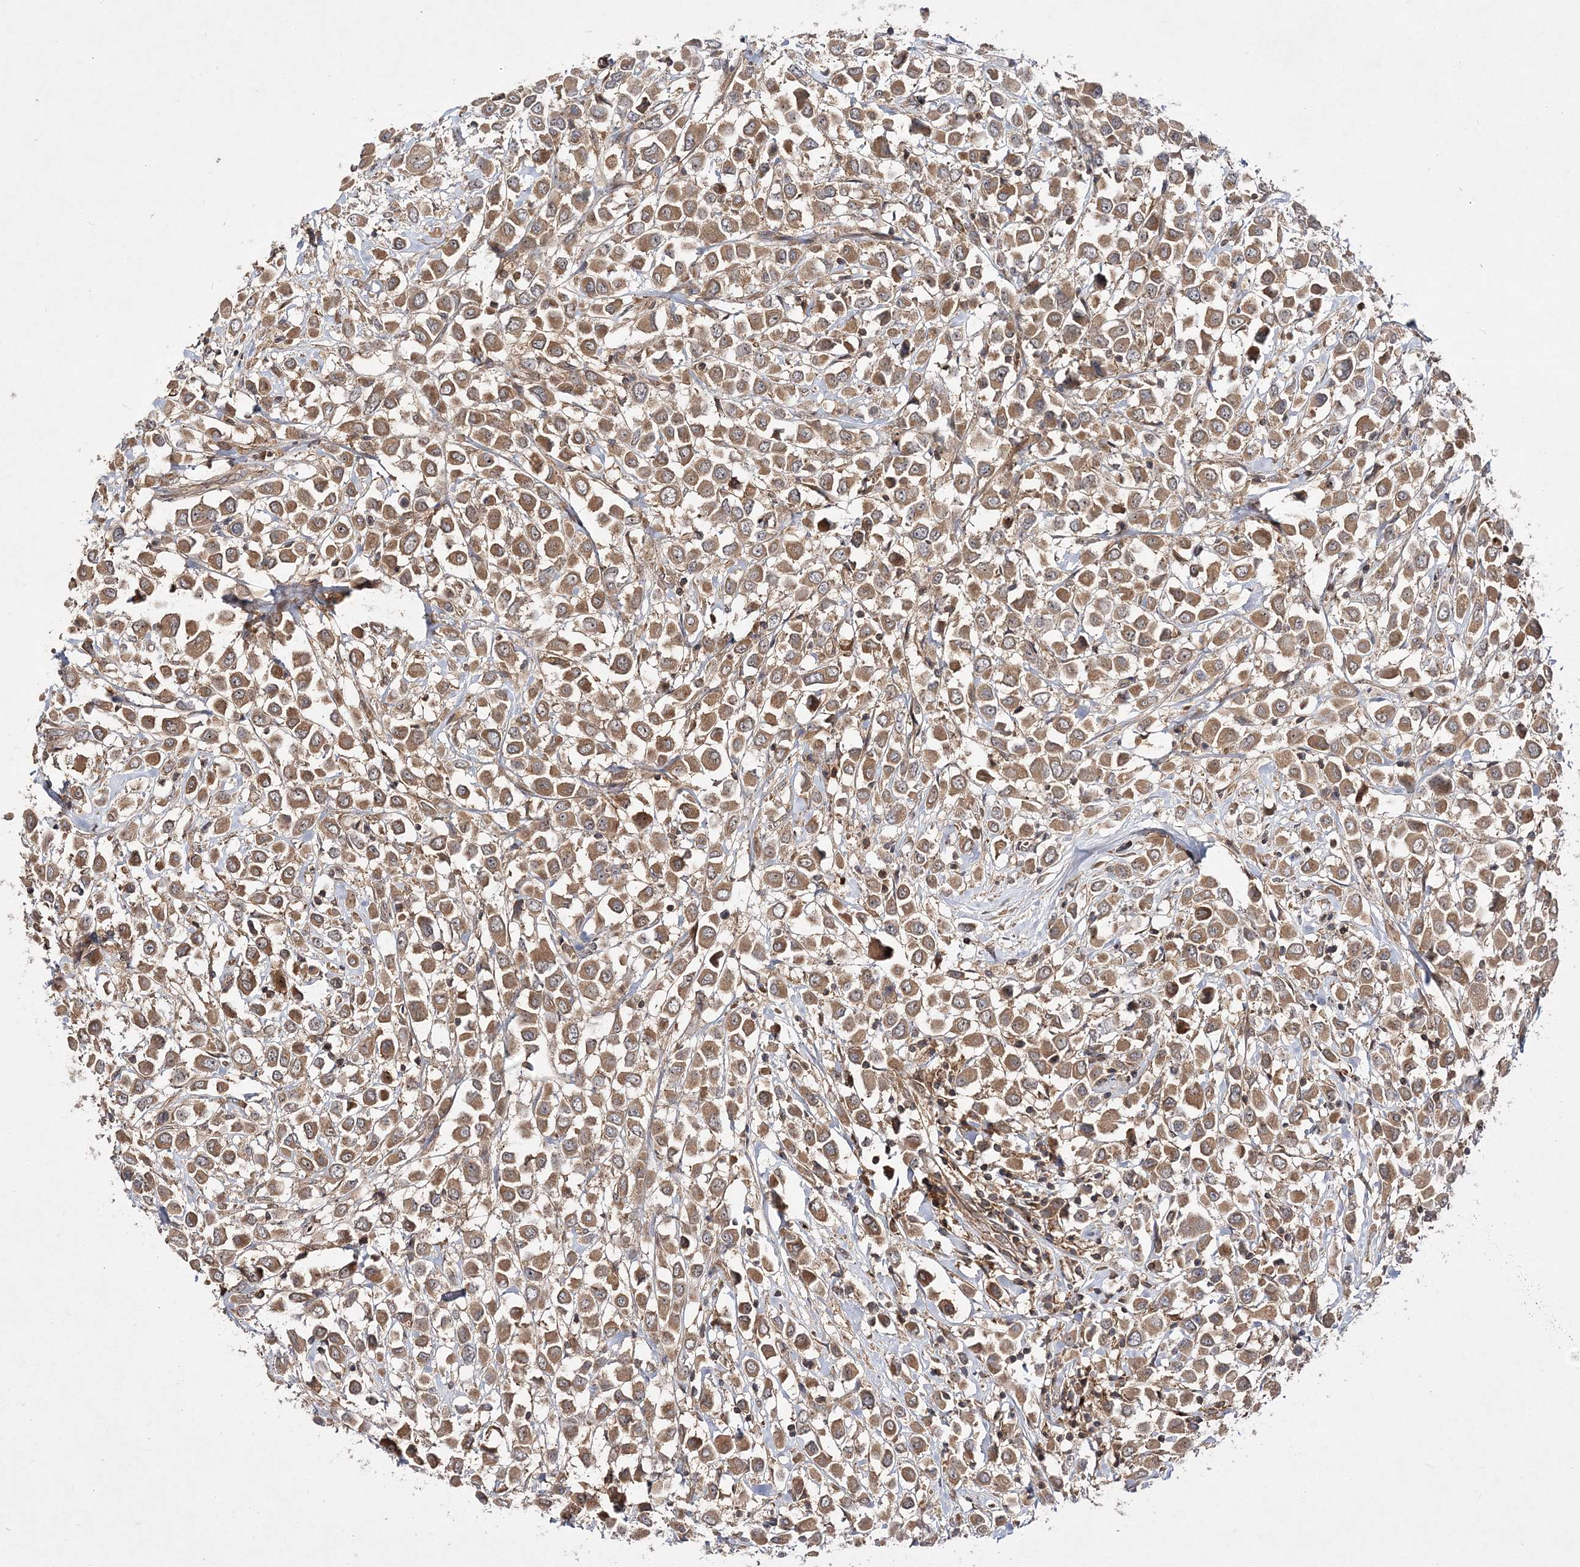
{"staining": {"intensity": "moderate", "quantity": ">75%", "location": "cytoplasmic/membranous"}, "tissue": "breast cancer", "cell_type": "Tumor cells", "image_type": "cancer", "snomed": [{"axis": "morphology", "description": "Duct carcinoma"}, {"axis": "topography", "description": "Breast"}], "caption": "Intraductal carcinoma (breast) stained with a protein marker exhibits moderate staining in tumor cells.", "gene": "TMEM9B", "patient": {"sex": "female", "age": 61}}